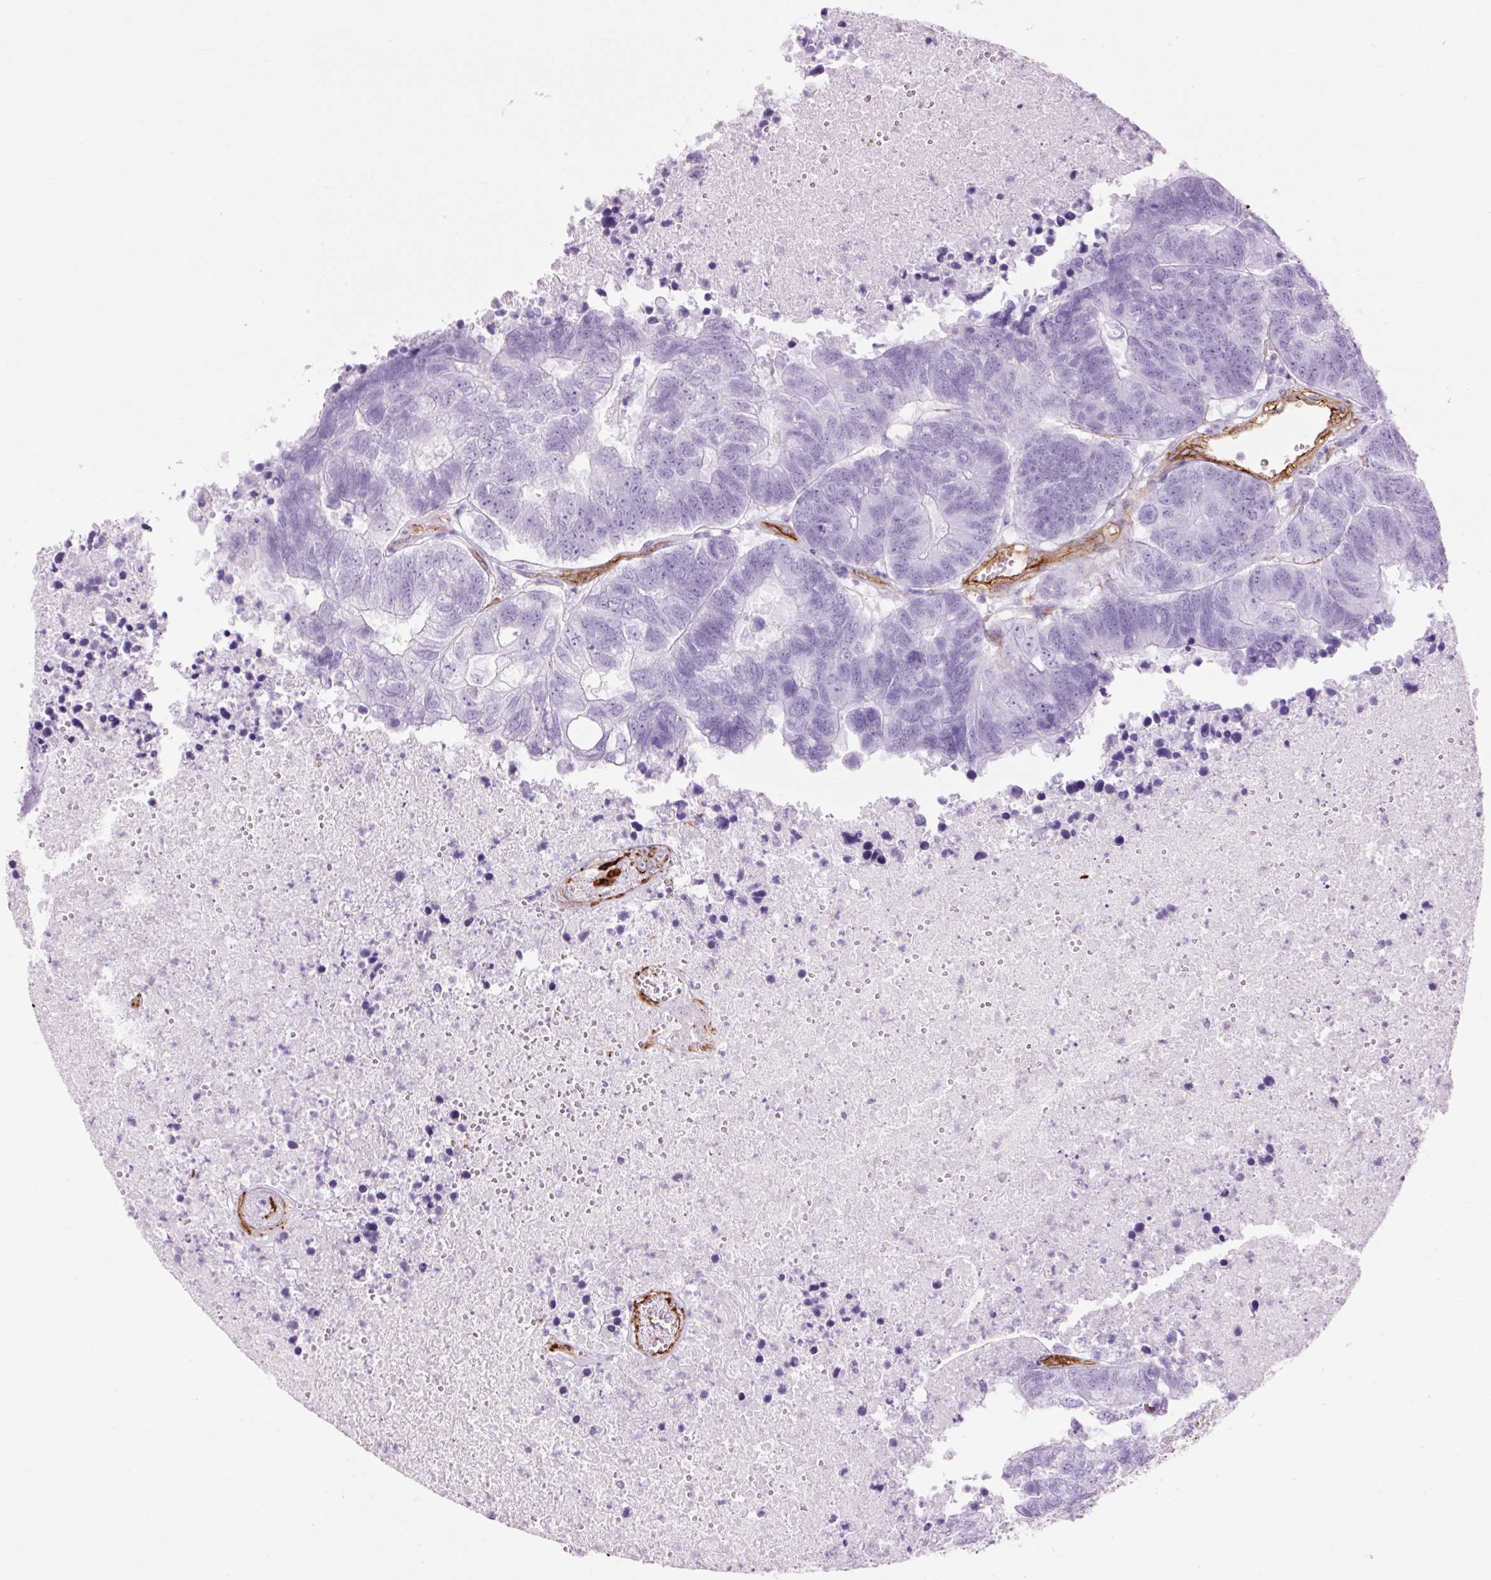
{"staining": {"intensity": "negative", "quantity": "none", "location": "none"}, "tissue": "colorectal cancer", "cell_type": "Tumor cells", "image_type": "cancer", "snomed": [{"axis": "morphology", "description": "Adenocarcinoma, NOS"}, {"axis": "topography", "description": "Colon"}], "caption": "This is an IHC micrograph of human colorectal adenocarcinoma. There is no expression in tumor cells.", "gene": "CAV1", "patient": {"sex": "female", "age": 48}}